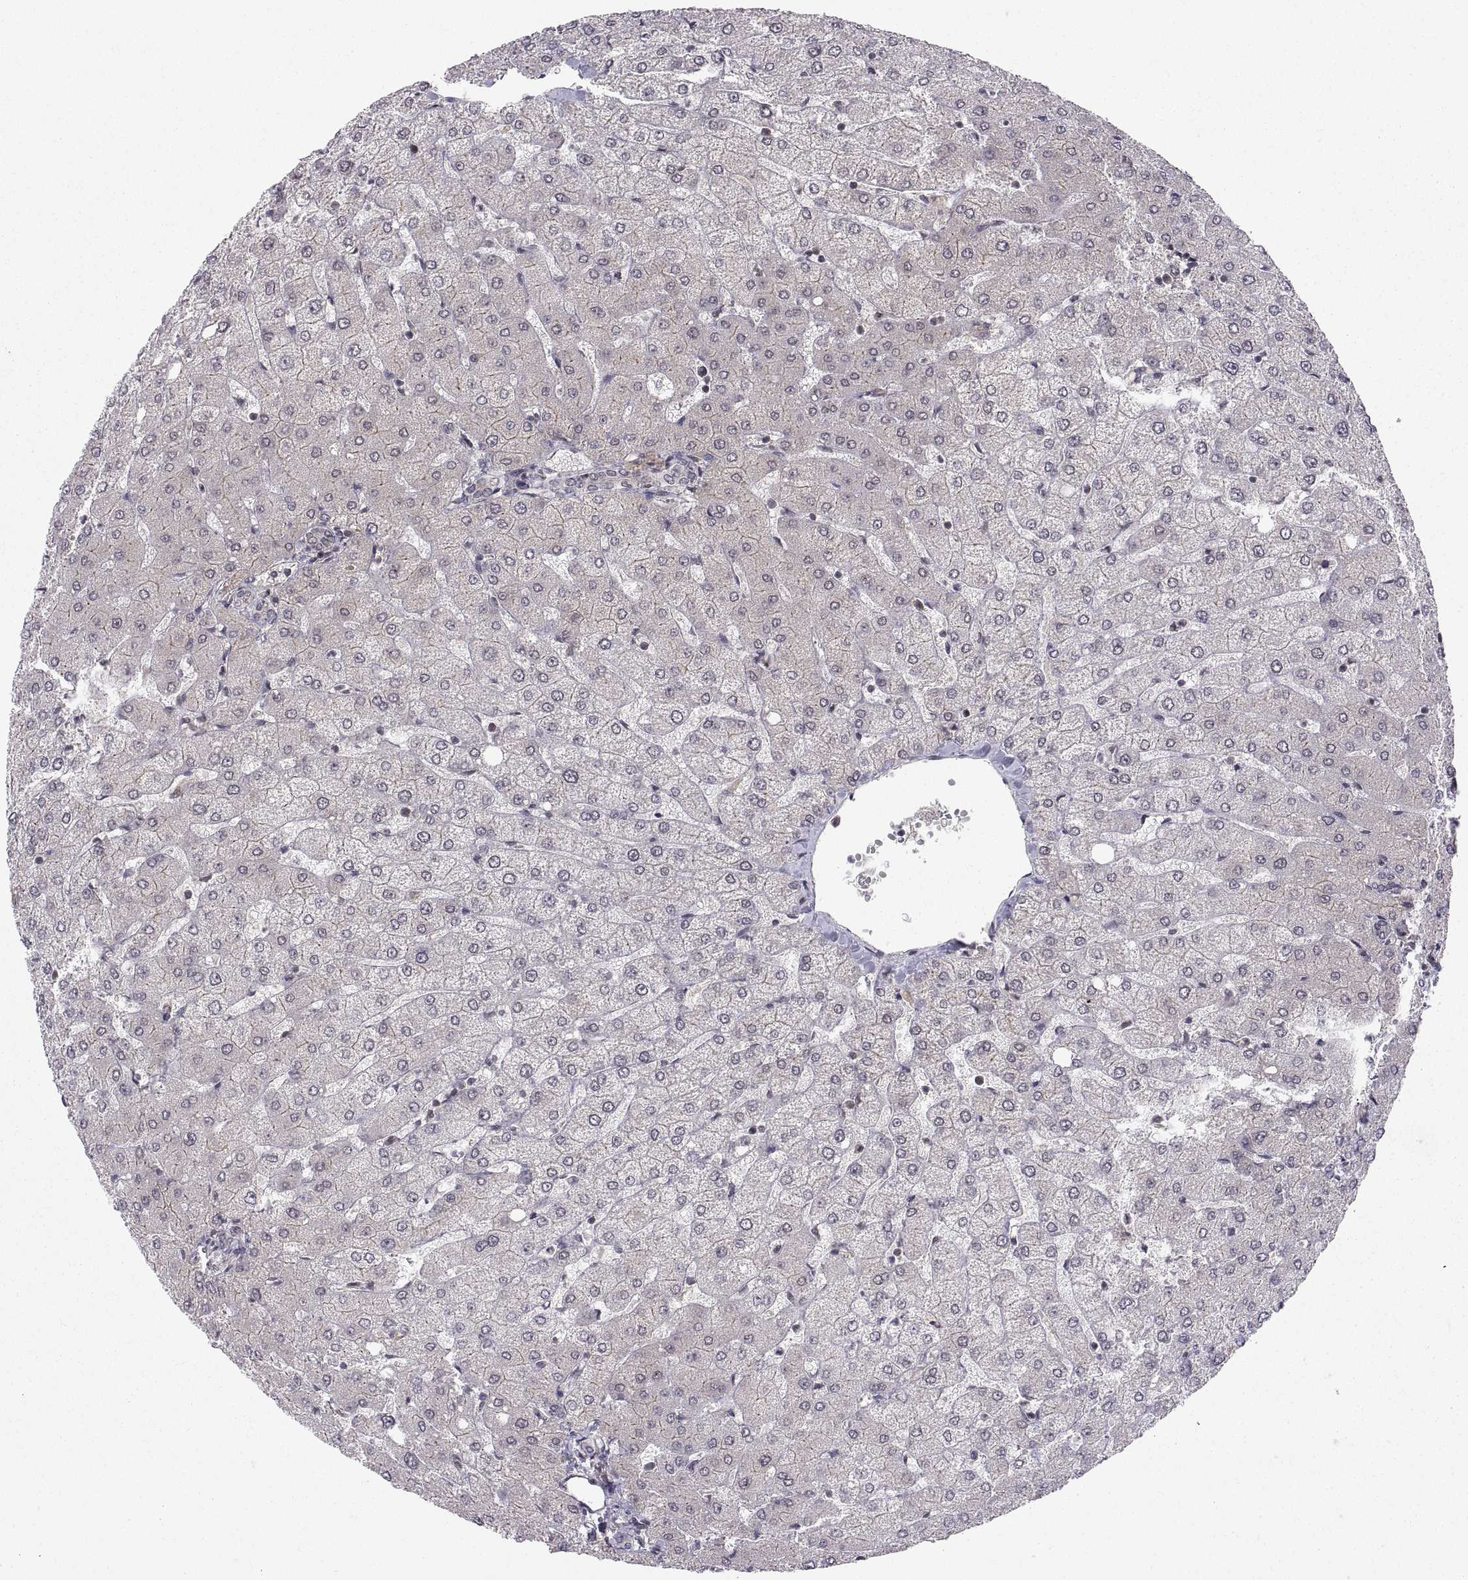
{"staining": {"intensity": "negative", "quantity": "none", "location": "none"}, "tissue": "liver", "cell_type": "Cholangiocytes", "image_type": "normal", "snomed": [{"axis": "morphology", "description": "Normal tissue, NOS"}, {"axis": "topography", "description": "Liver"}], "caption": "Image shows no significant protein staining in cholangiocytes of normal liver. (IHC, brightfield microscopy, high magnification).", "gene": "ABL2", "patient": {"sex": "female", "age": 54}}